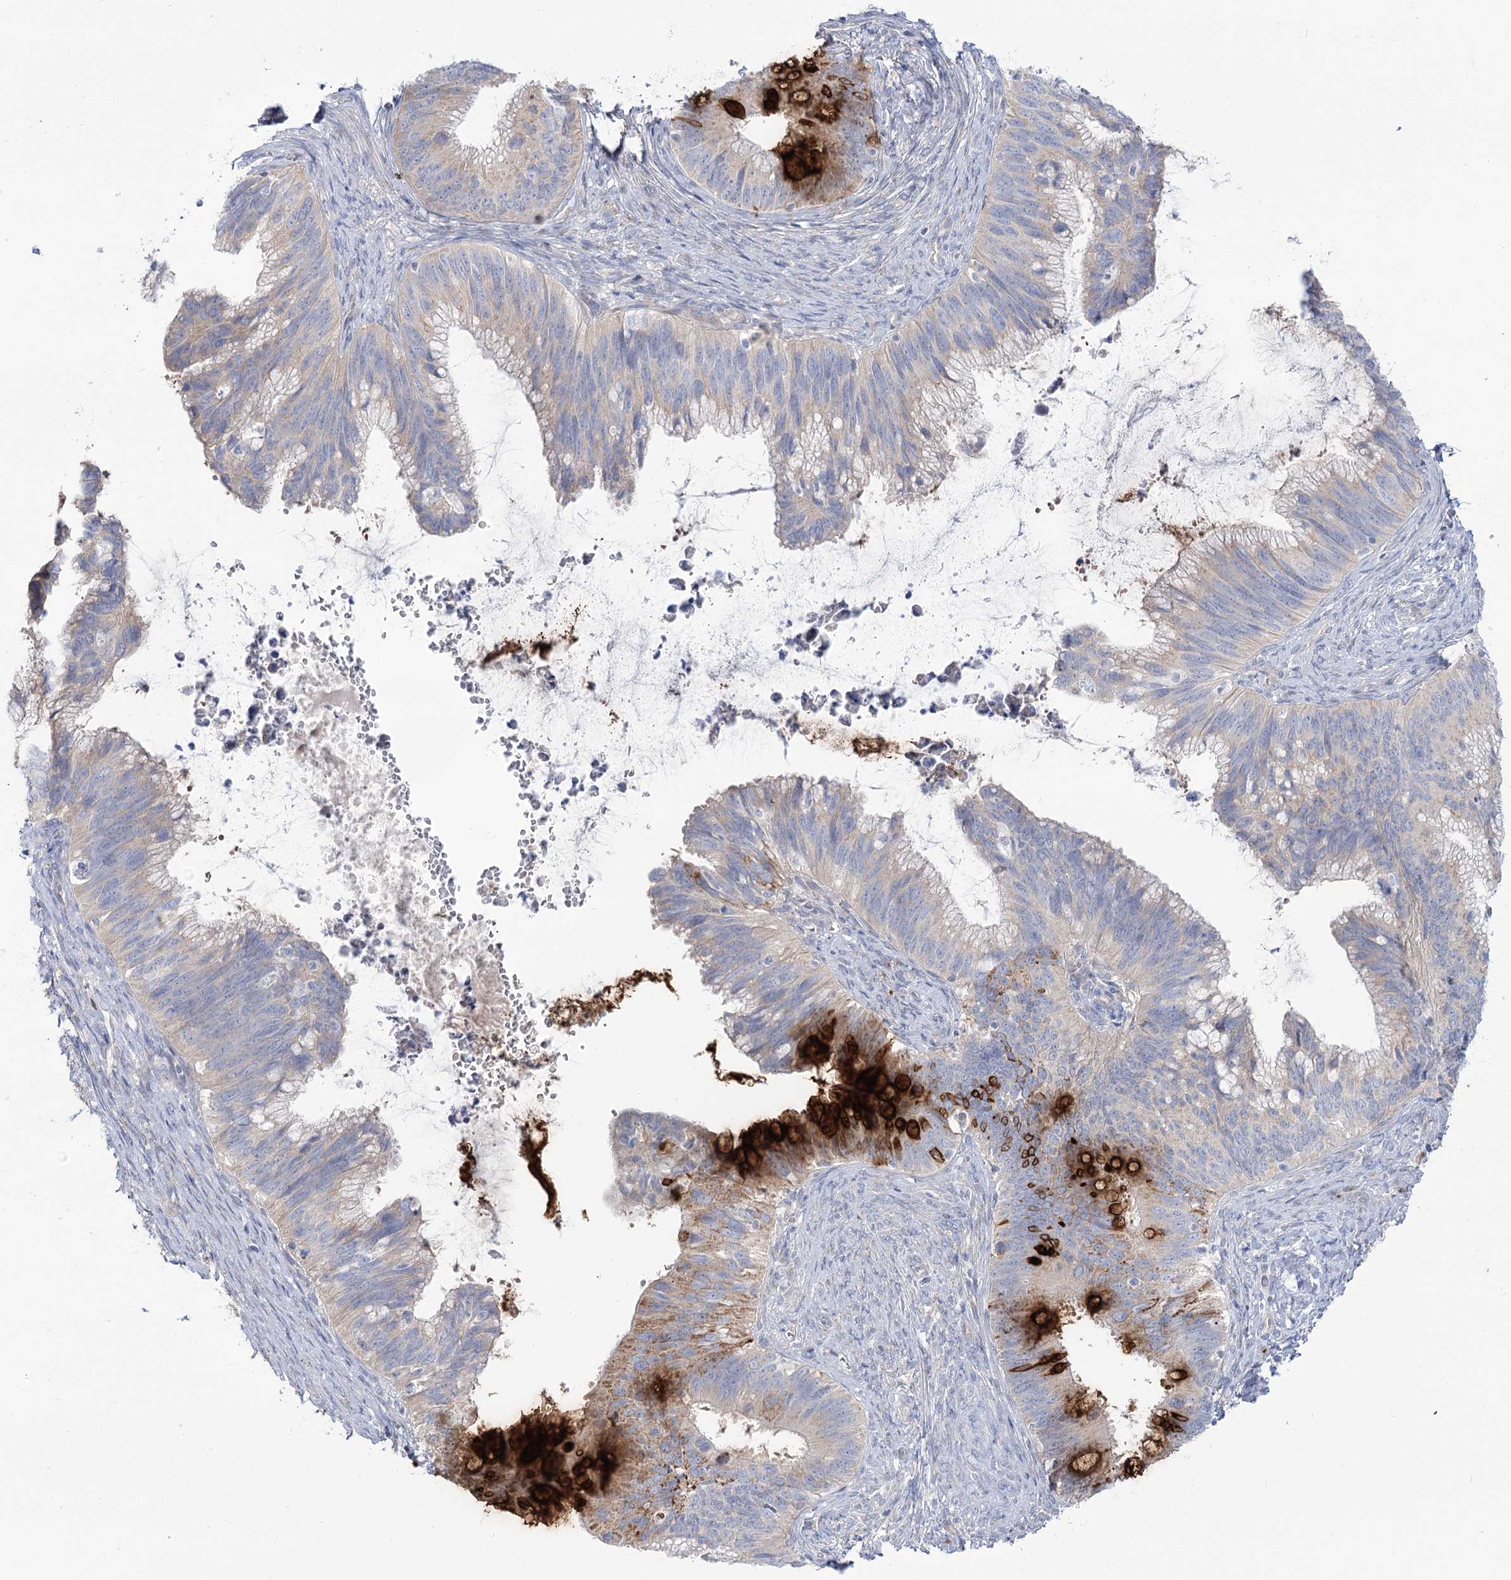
{"staining": {"intensity": "strong", "quantity": "<25%", "location": "cytoplasmic/membranous"}, "tissue": "cervical cancer", "cell_type": "Tumor cells", "image_type": "cancer", "snomed": [{"axis": "morphology", "description": "Adenocarcinoma, NOS"}, {"axis": "topography", "description": "Cervix"}], "caption": "Human cervical cancer stained with a brown dye reveals strong cytoplasmic/membranous positive positivity in about <25% of tumor cells.", "gene": "SUOX", "patient": {"sex": "female", "age": 42}}